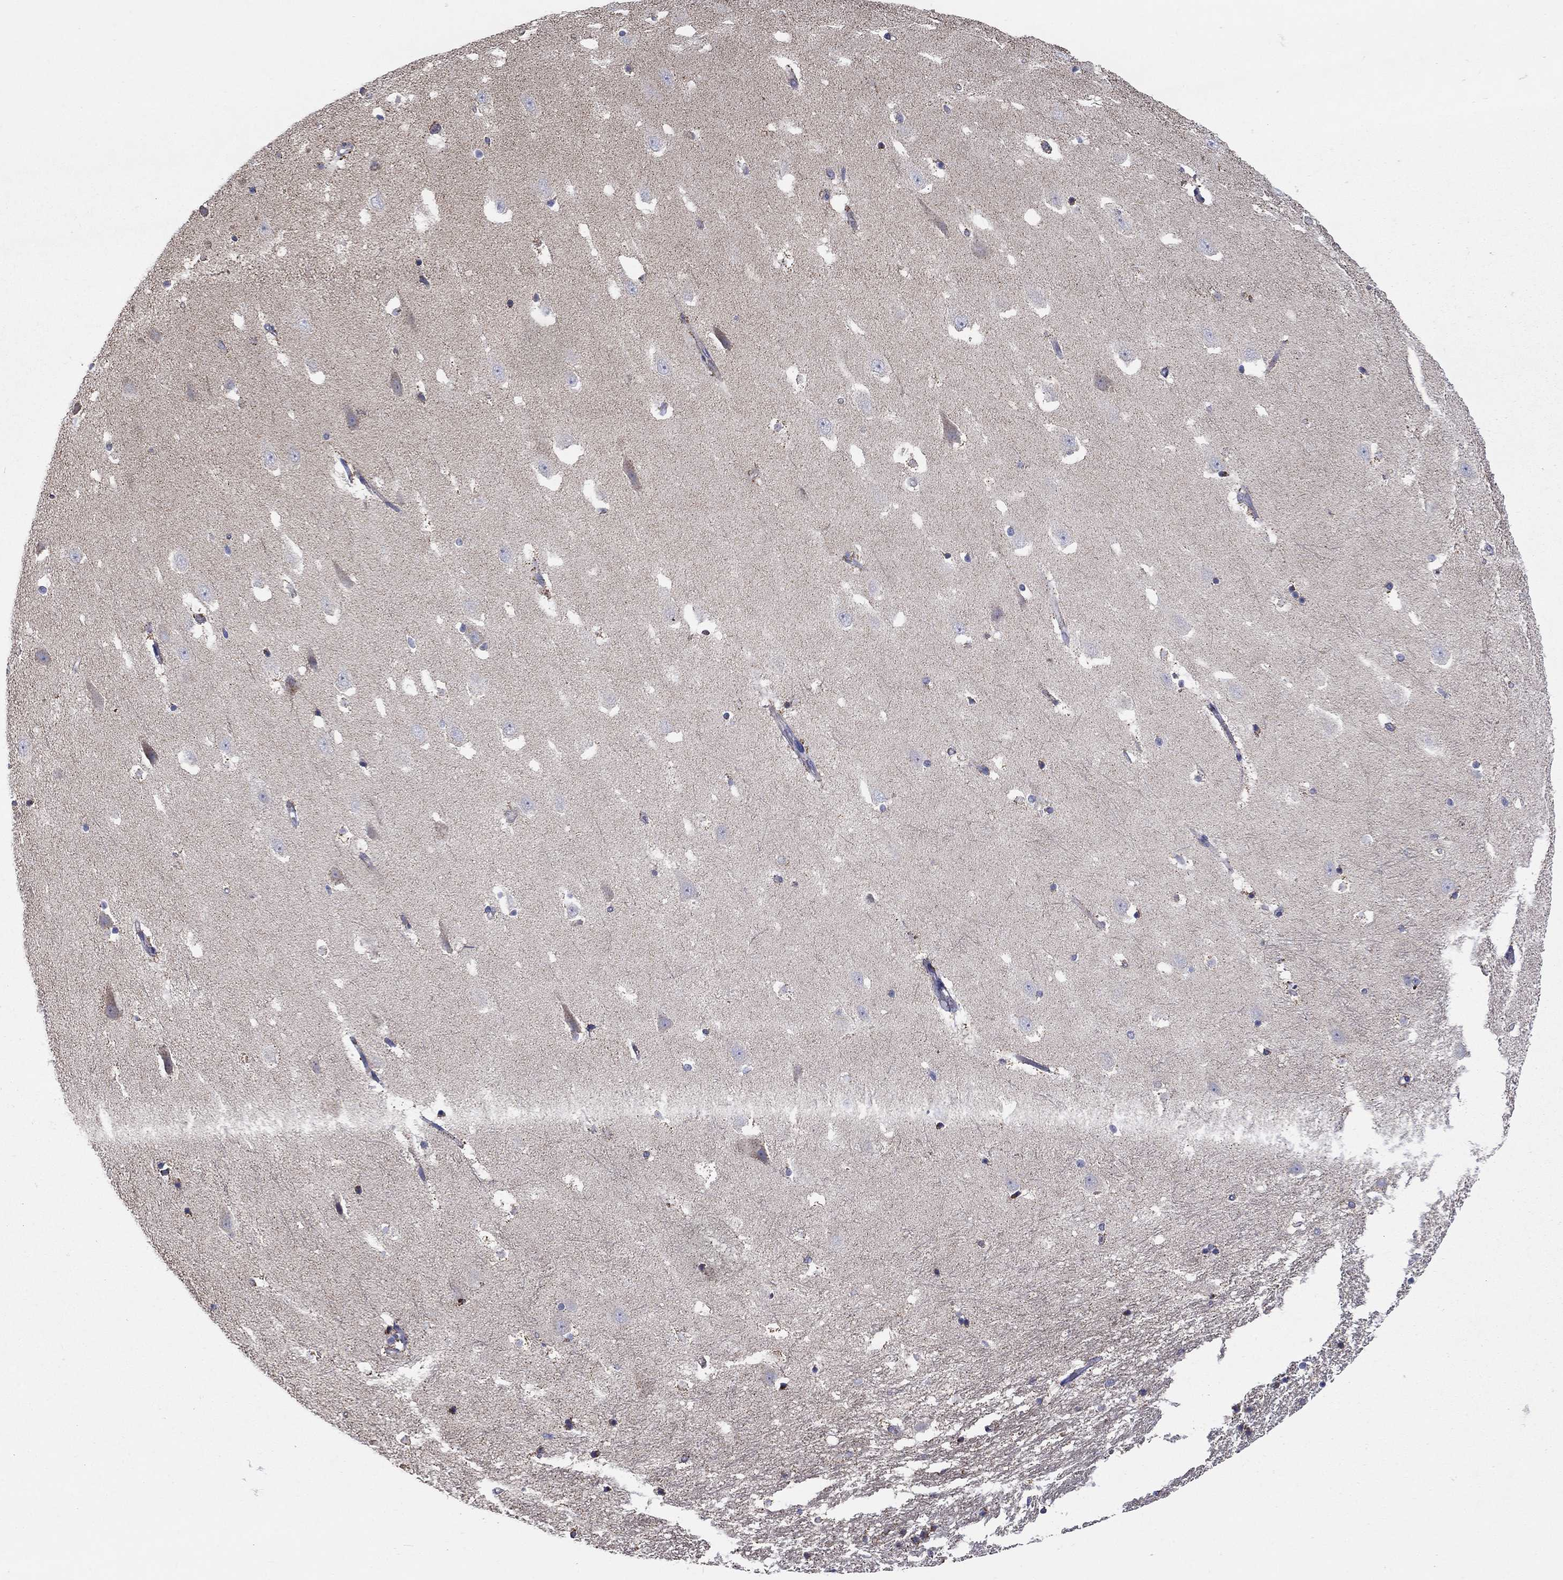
{"staining": {"intensity": "weak", "quantity": "<25%", "location": "cytoplasmic/membranous"}, "tissue": "hippocampus", "cell_type": "Glial cells", "image_type": "normal", "snomed": [{"axis": "morphology", "description": "Normal tissue, NOS"}, {"axis": "topography", "description": "Hippocampus"}], "caption": "This image is of unremarkable hippocampus stained with IHC to label a protein in brown with the nuclei are counter-stained blue. There is no staining in glial cells. The staining was performed using DAB to visualize the protein expression in brown, while the nuclei were stained in blue with hematoxylin (Magnification: 20x).", "gene": "HPS5", "patient": {"sex": "male", "age": 49}}